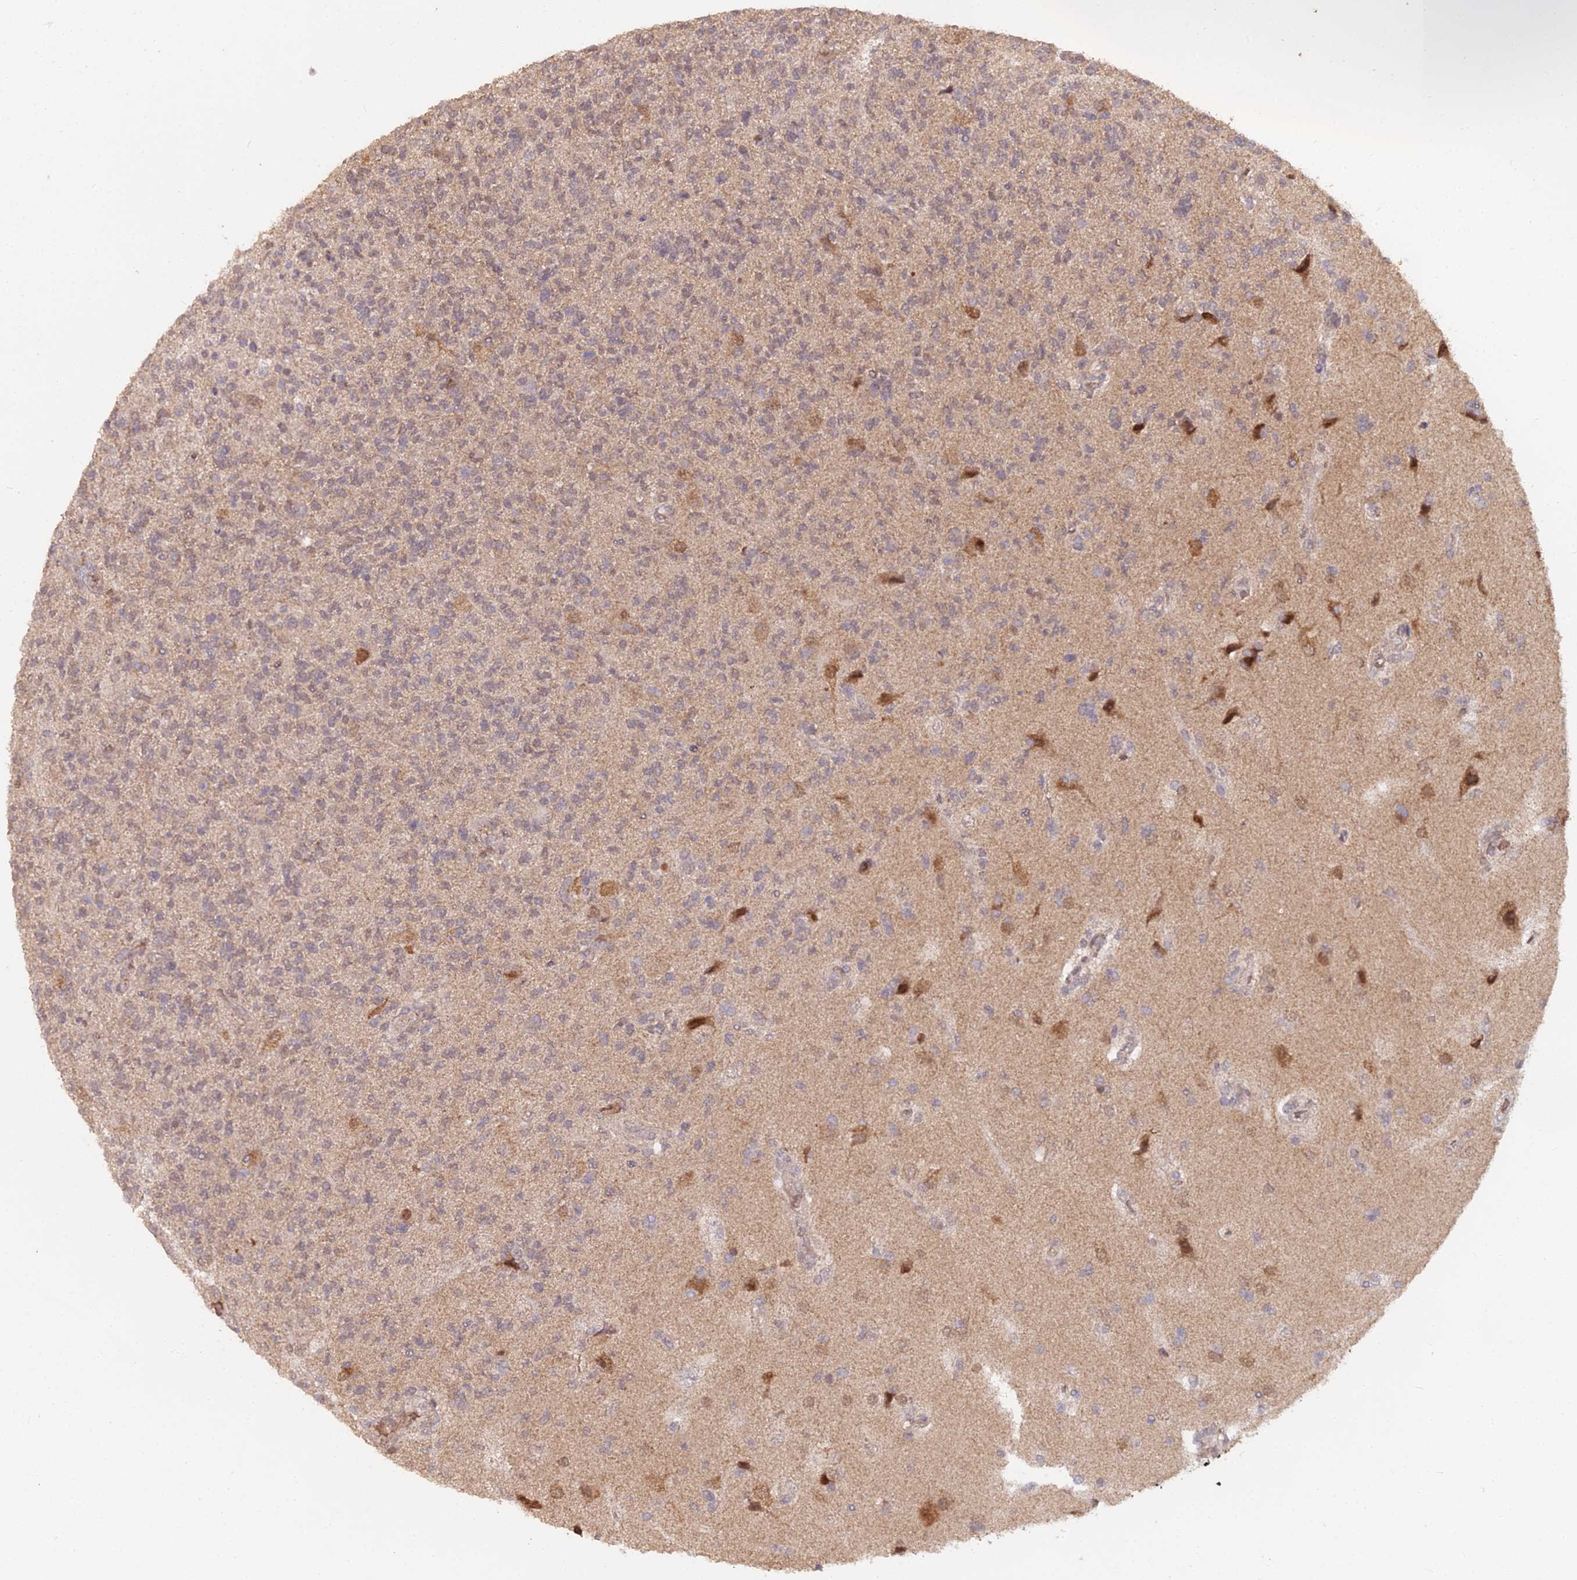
{"staining": {"intensity": "weak", "quantity": "25%-75%", "location": "cytoplasmic/membranous"}, "tissue": "glioma", "cell_type": "Tumor cells", "image_type": "cancer", "snomed": [{"axis": "morphology", "description": "Glioma, malignant, High grade"}, {"axis": "topography", "description": "Brain"}], "caption": "A micrograph of glioma stained for a protein shows weak cytoplasmic/membranous brown staining in tumor cells.", "gene": "ZDBF2", "patient": {"sex": "male", "age": 56}}